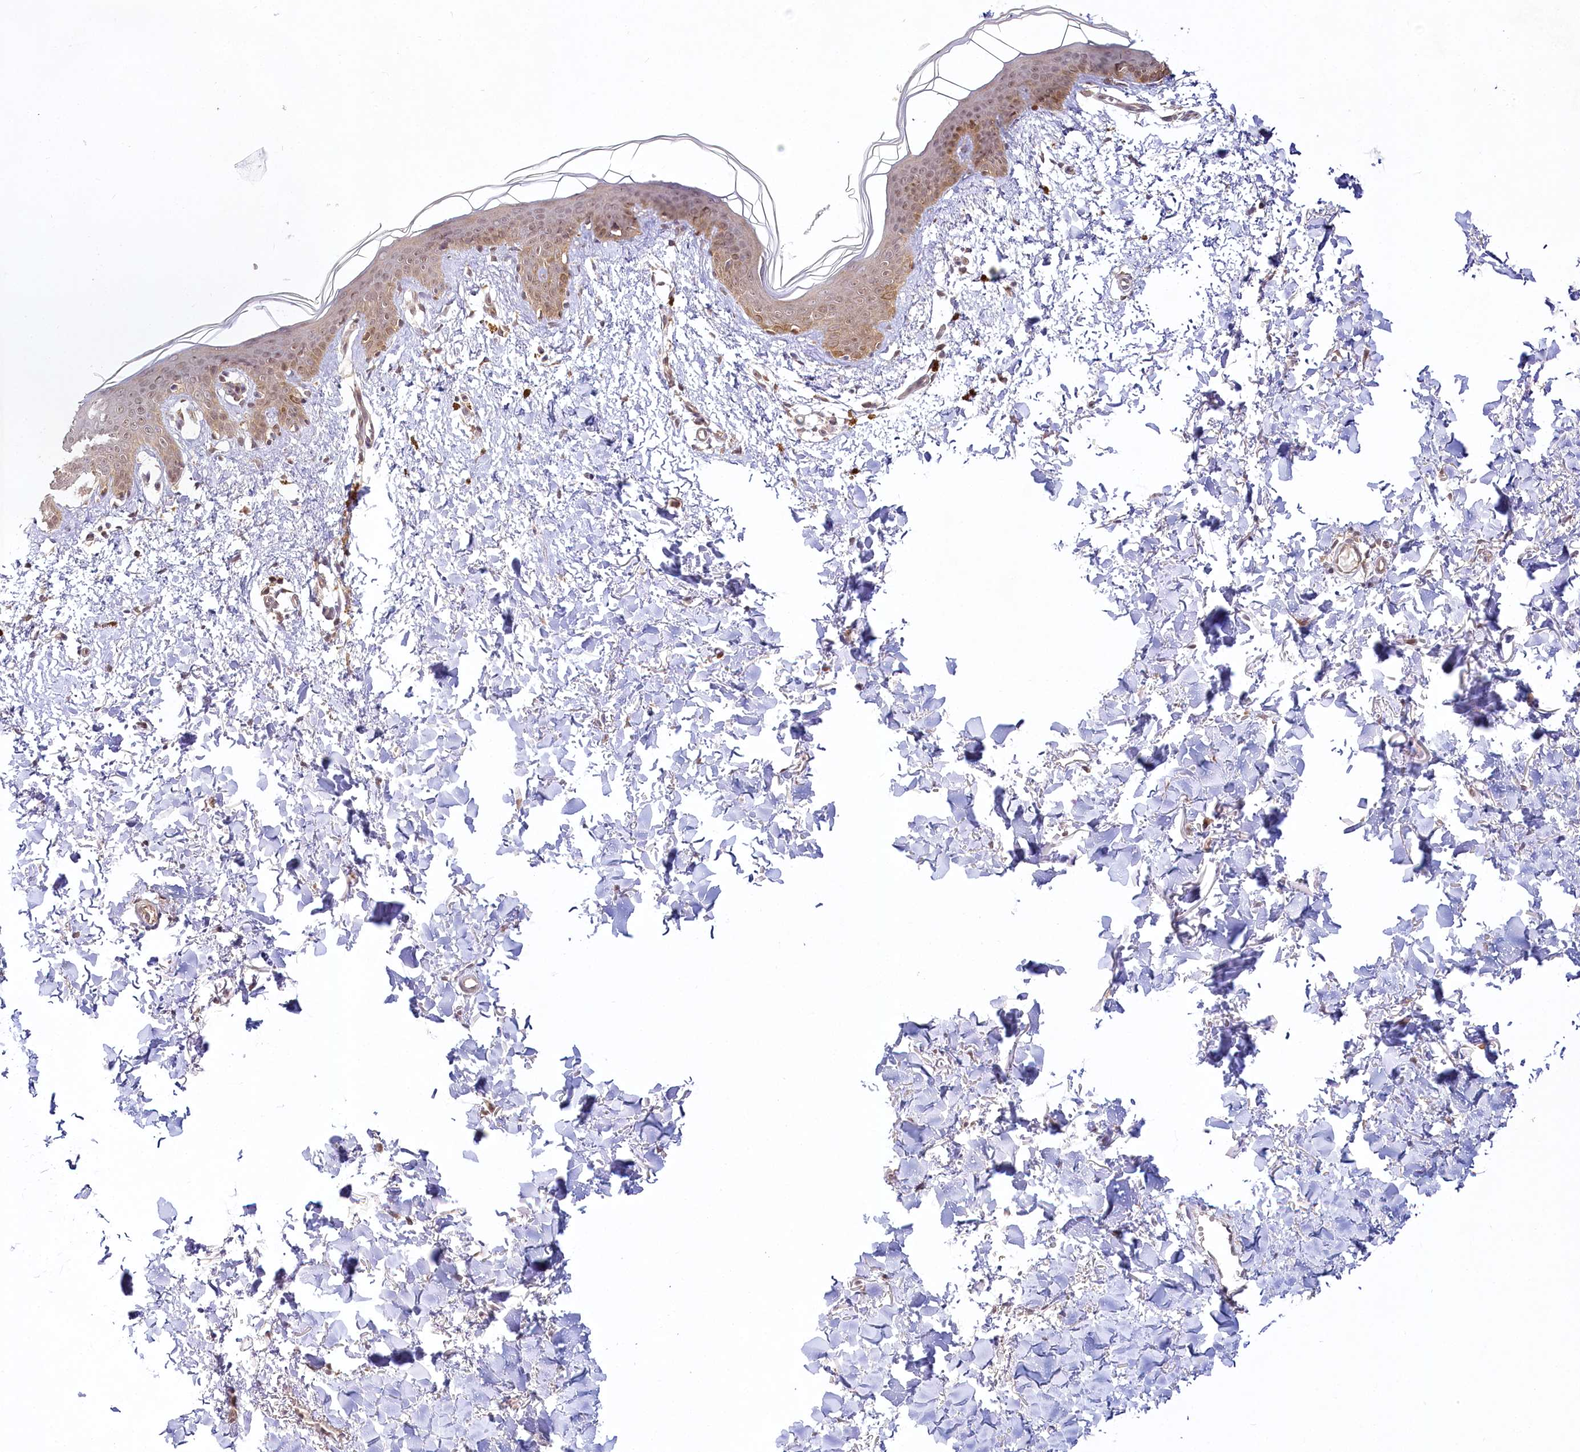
{"staining": {"intensity": "moderate", "quantity": "25%-75%", "location": "cytoplasmic/membranous"}, "tissue": "skin", "cell_type": "Fibroblasts", "image_type": "normal", "snomed": [{"axis": "morphology", "description": "Normal tissue, NOS"}, {"axis": "topography", "description": "Skin"}], "caption": "Skin stained with immunohistochemistry shows moderate cytoplasmic/membranous staining in approximately 25%-75% of fibroblasts.", "gene": "INPP4B", "patient": {"sex": "female", "age": 46}}